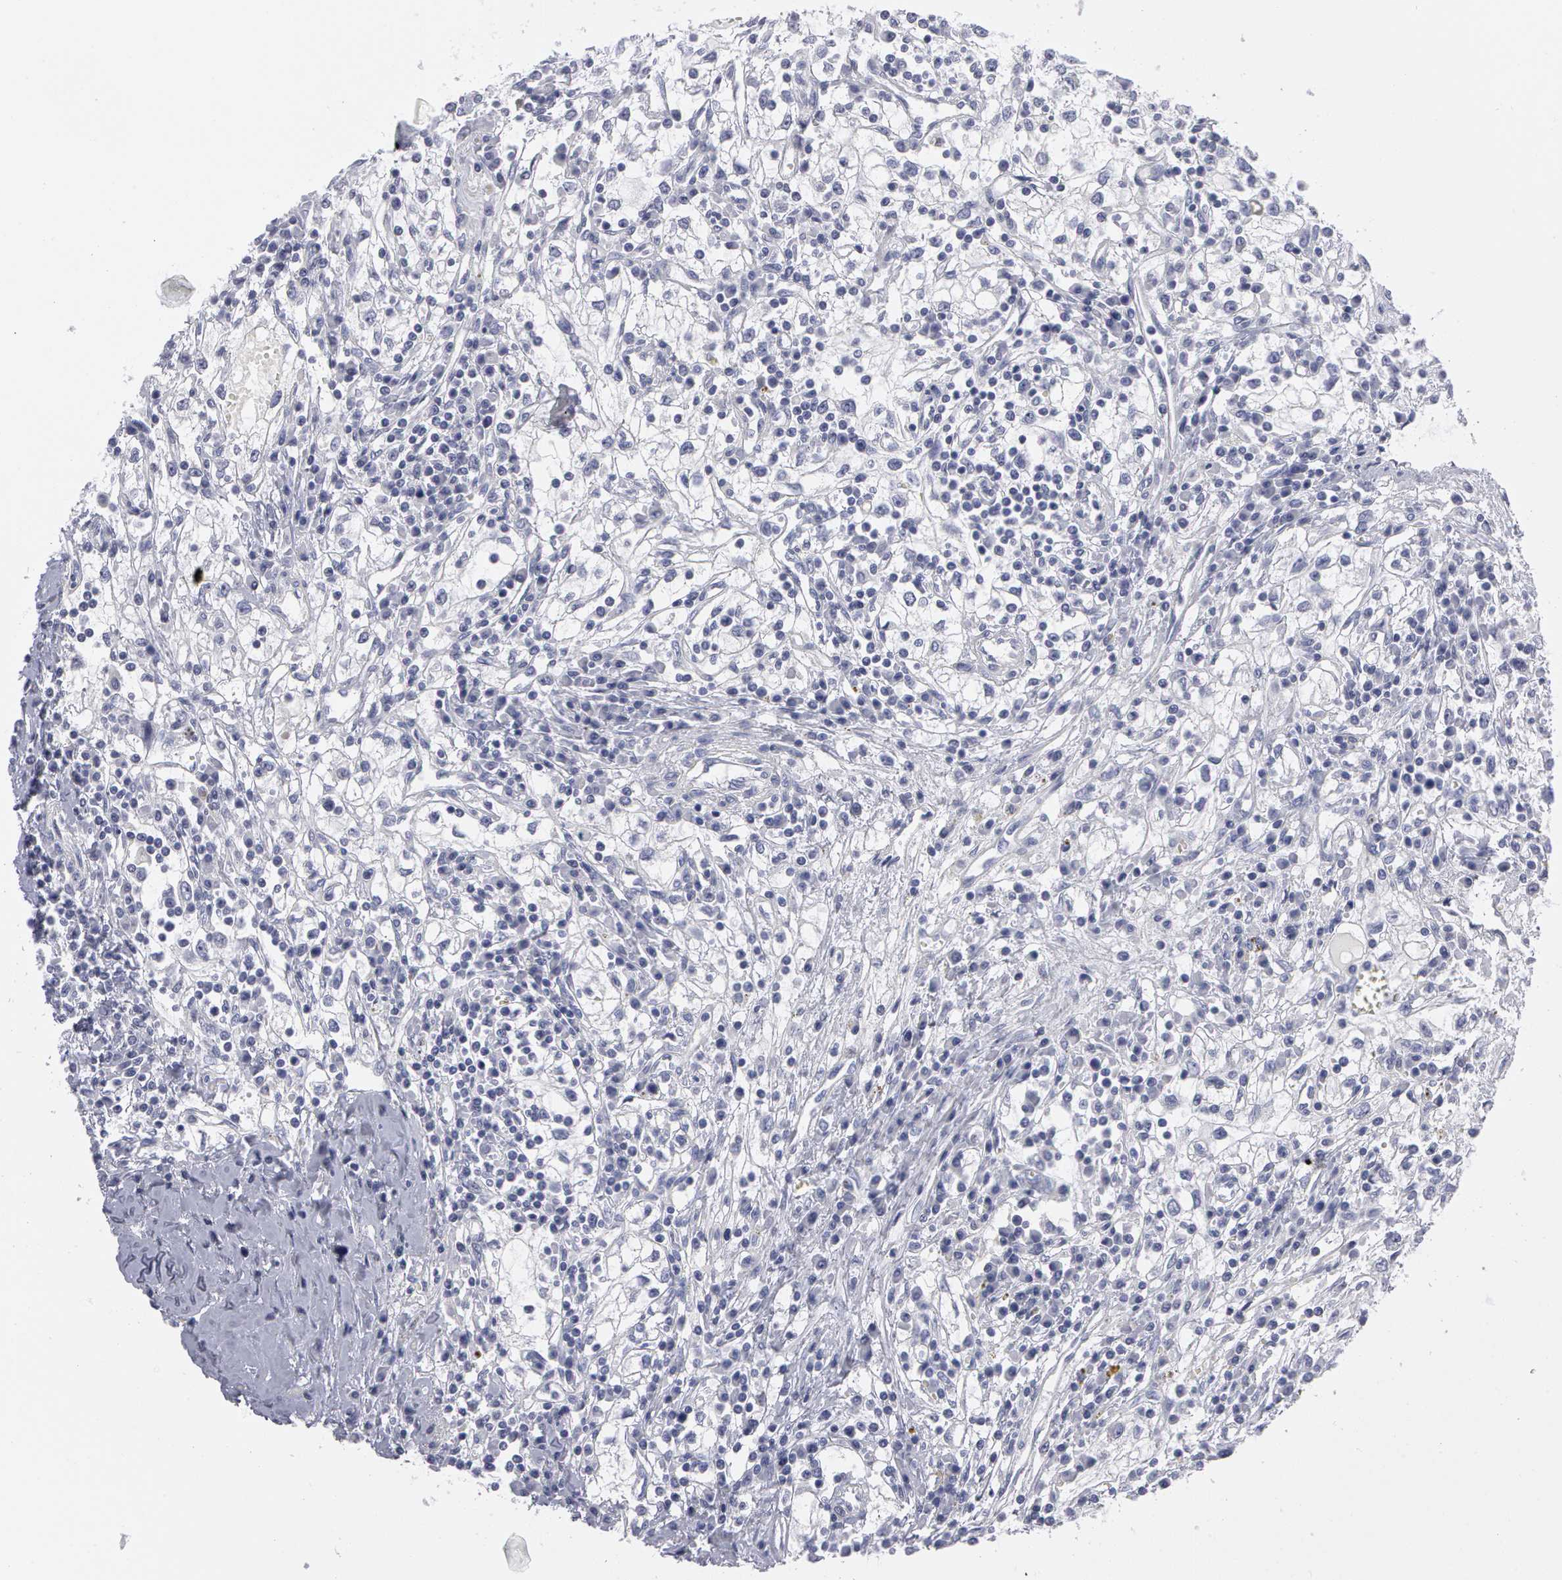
{"staining": {"intensity": "negative", "quantity": "none", "location": "none"}, "tissue": "renal cancer", "cell_type": "Tumor cells", "image_type": "cancer", "snomed": [{"axis": "morphology", "description": "Adenocarcinoma, NOS"}, {"axis": "topography", "description": "Kidney"}], "caption": "Renal cancer was stained to show a protein in brown. There is no significant positivity in tumor cells. (DAB (3,3'-diaminobenzidine) IHC, high magnification).", "gene": "SMC1B", "patient": {"sex": "male", "age": 82}}